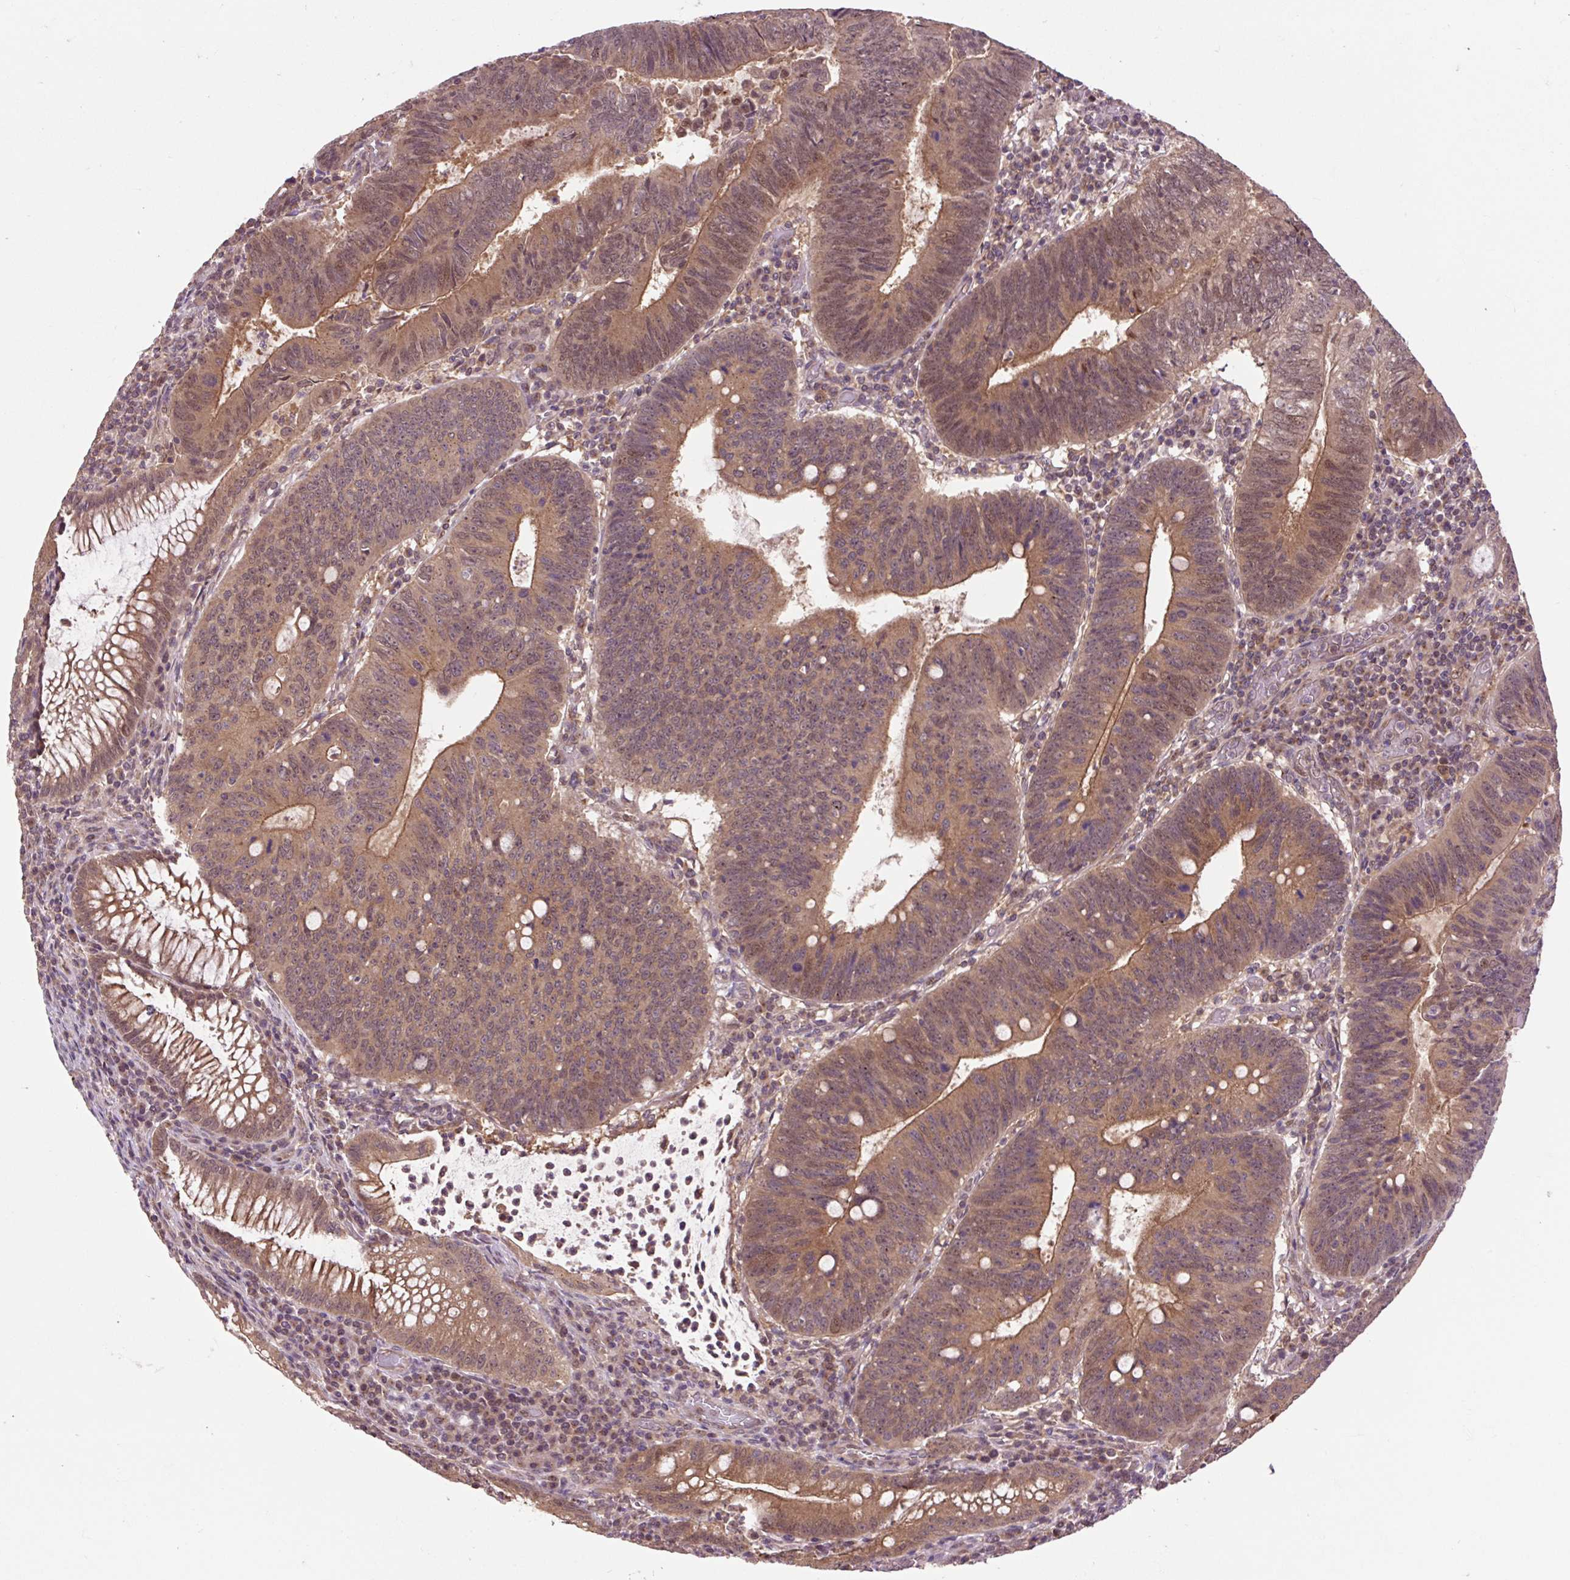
{"staining": {"intensity": "moderate", "quantity": ">75%", "location": "cytoplasmic/membranous,nuclear"}, "tissue": "colorectal cancer", "cell_type": "Tumor cells", "image_type": "cancer", "snomed": [{"axis": "morphology", "description": "Adenocarcinoma, NOS"}, {"axis": "topography", "description": "Colon"}], "caption": "Immunohistochemical staining of colorectal cancer reveals medium levels of moderate cytoplasmic/membranous and nuclear expression in about >75% of tumor cells. (DAB (3,3'-diaminobenzidine) = brown stain, brightfield microscopy at high magnification).", "gene": "MMS19", "patient": {"sex": "male", "age": 67}}